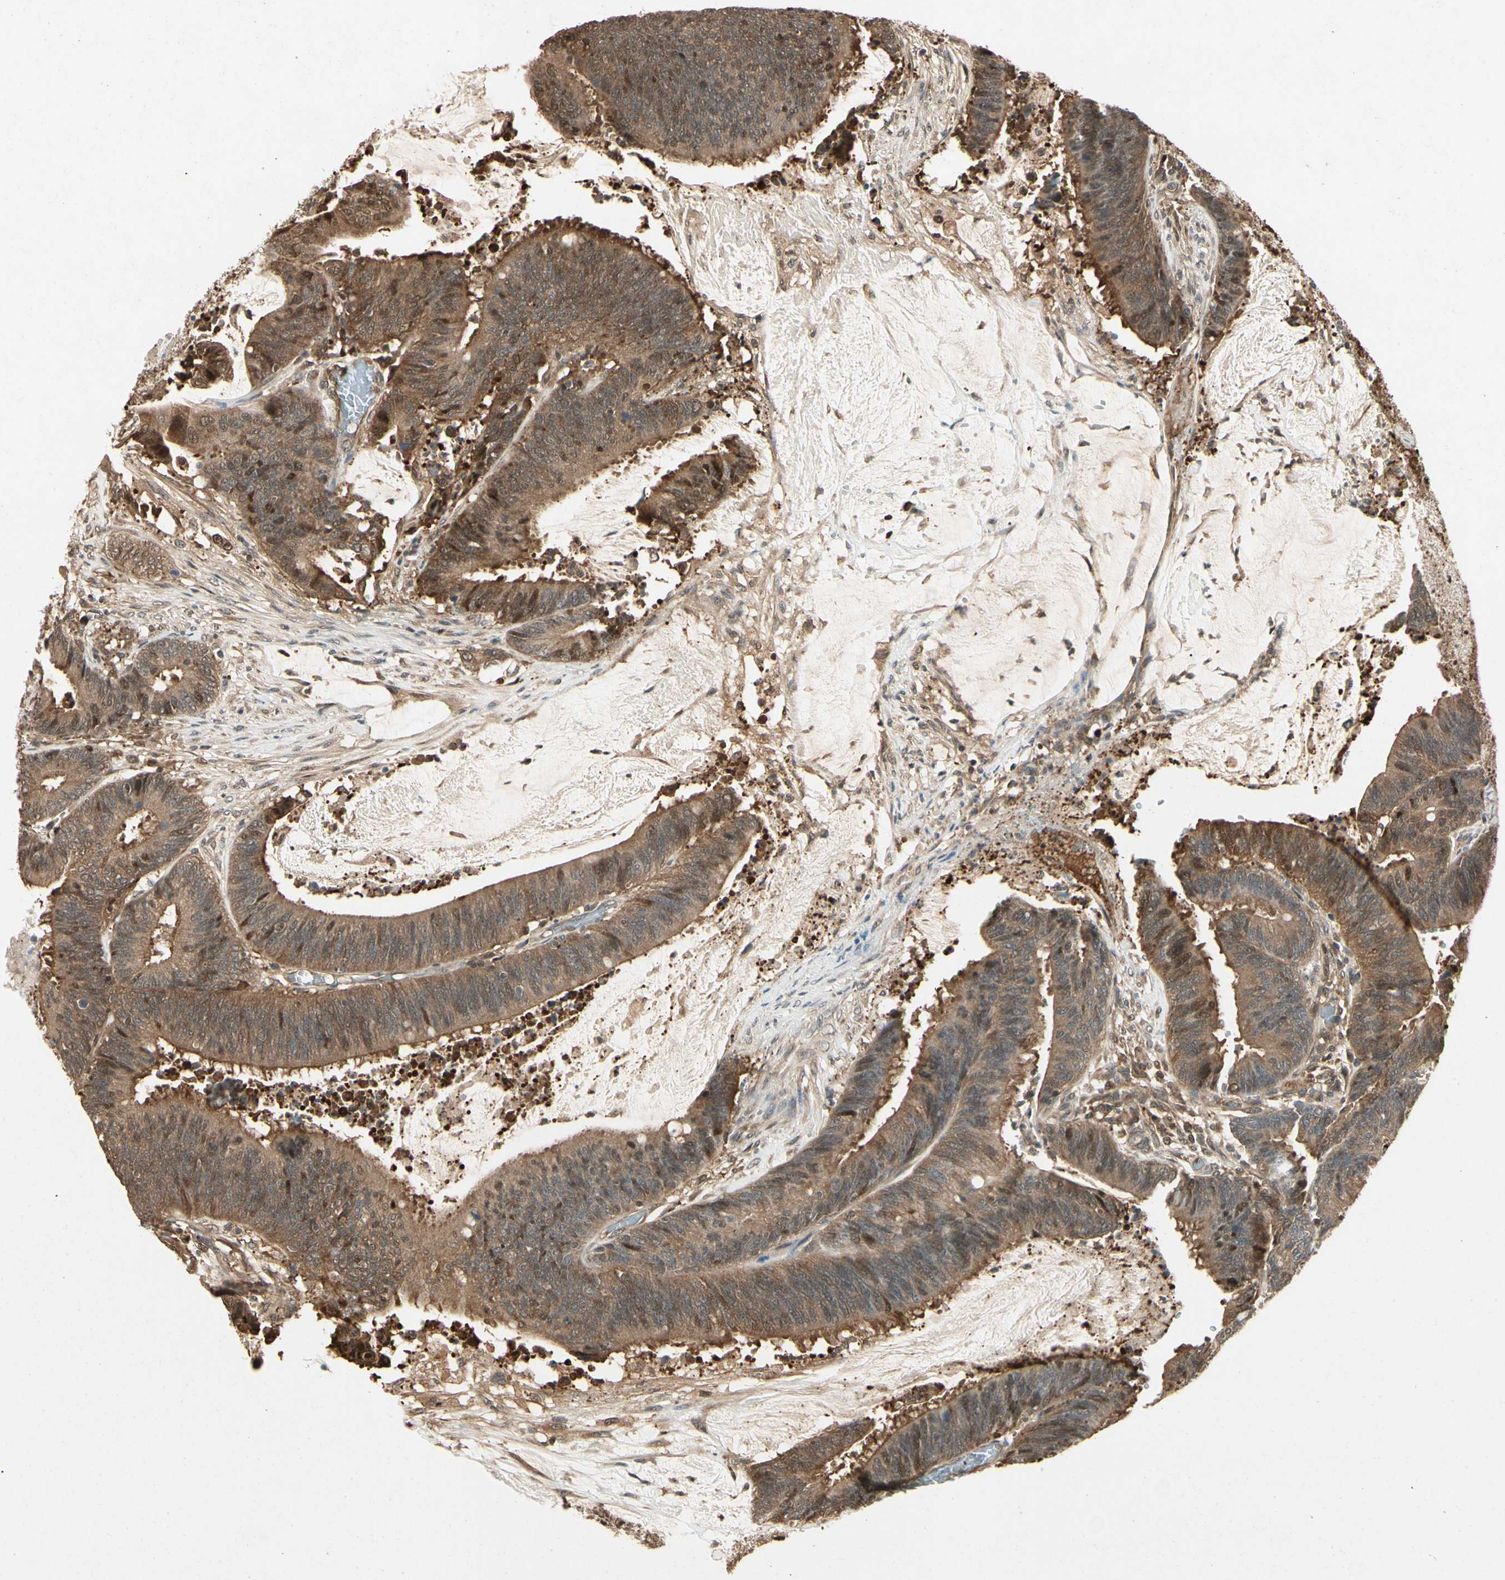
{"staining": {"intensity": "moderate", "quantity": ">75%", "location": "cytoplasmic/membranous,nuclear"}, "tissue": "colorectal cancer", "cell_type": "Tumor cells", "image_type": "cancer", "snomed": [{"axis": "morphology", "description": "Adenocarcinoma, NOS"}, {"axis": "topography", "description": "Rectum"}], "caption": "Brown immunohistochemical staining in human colorectal cancer demonstrates moderate cytoplasmic/membranous and nuclear expression in about >75% of tumor cells. (DAB IHC with brightfield microscopy, high magnification).", "gene": "YWHAQ", "patient": {"sex": "female", "age": 66}}